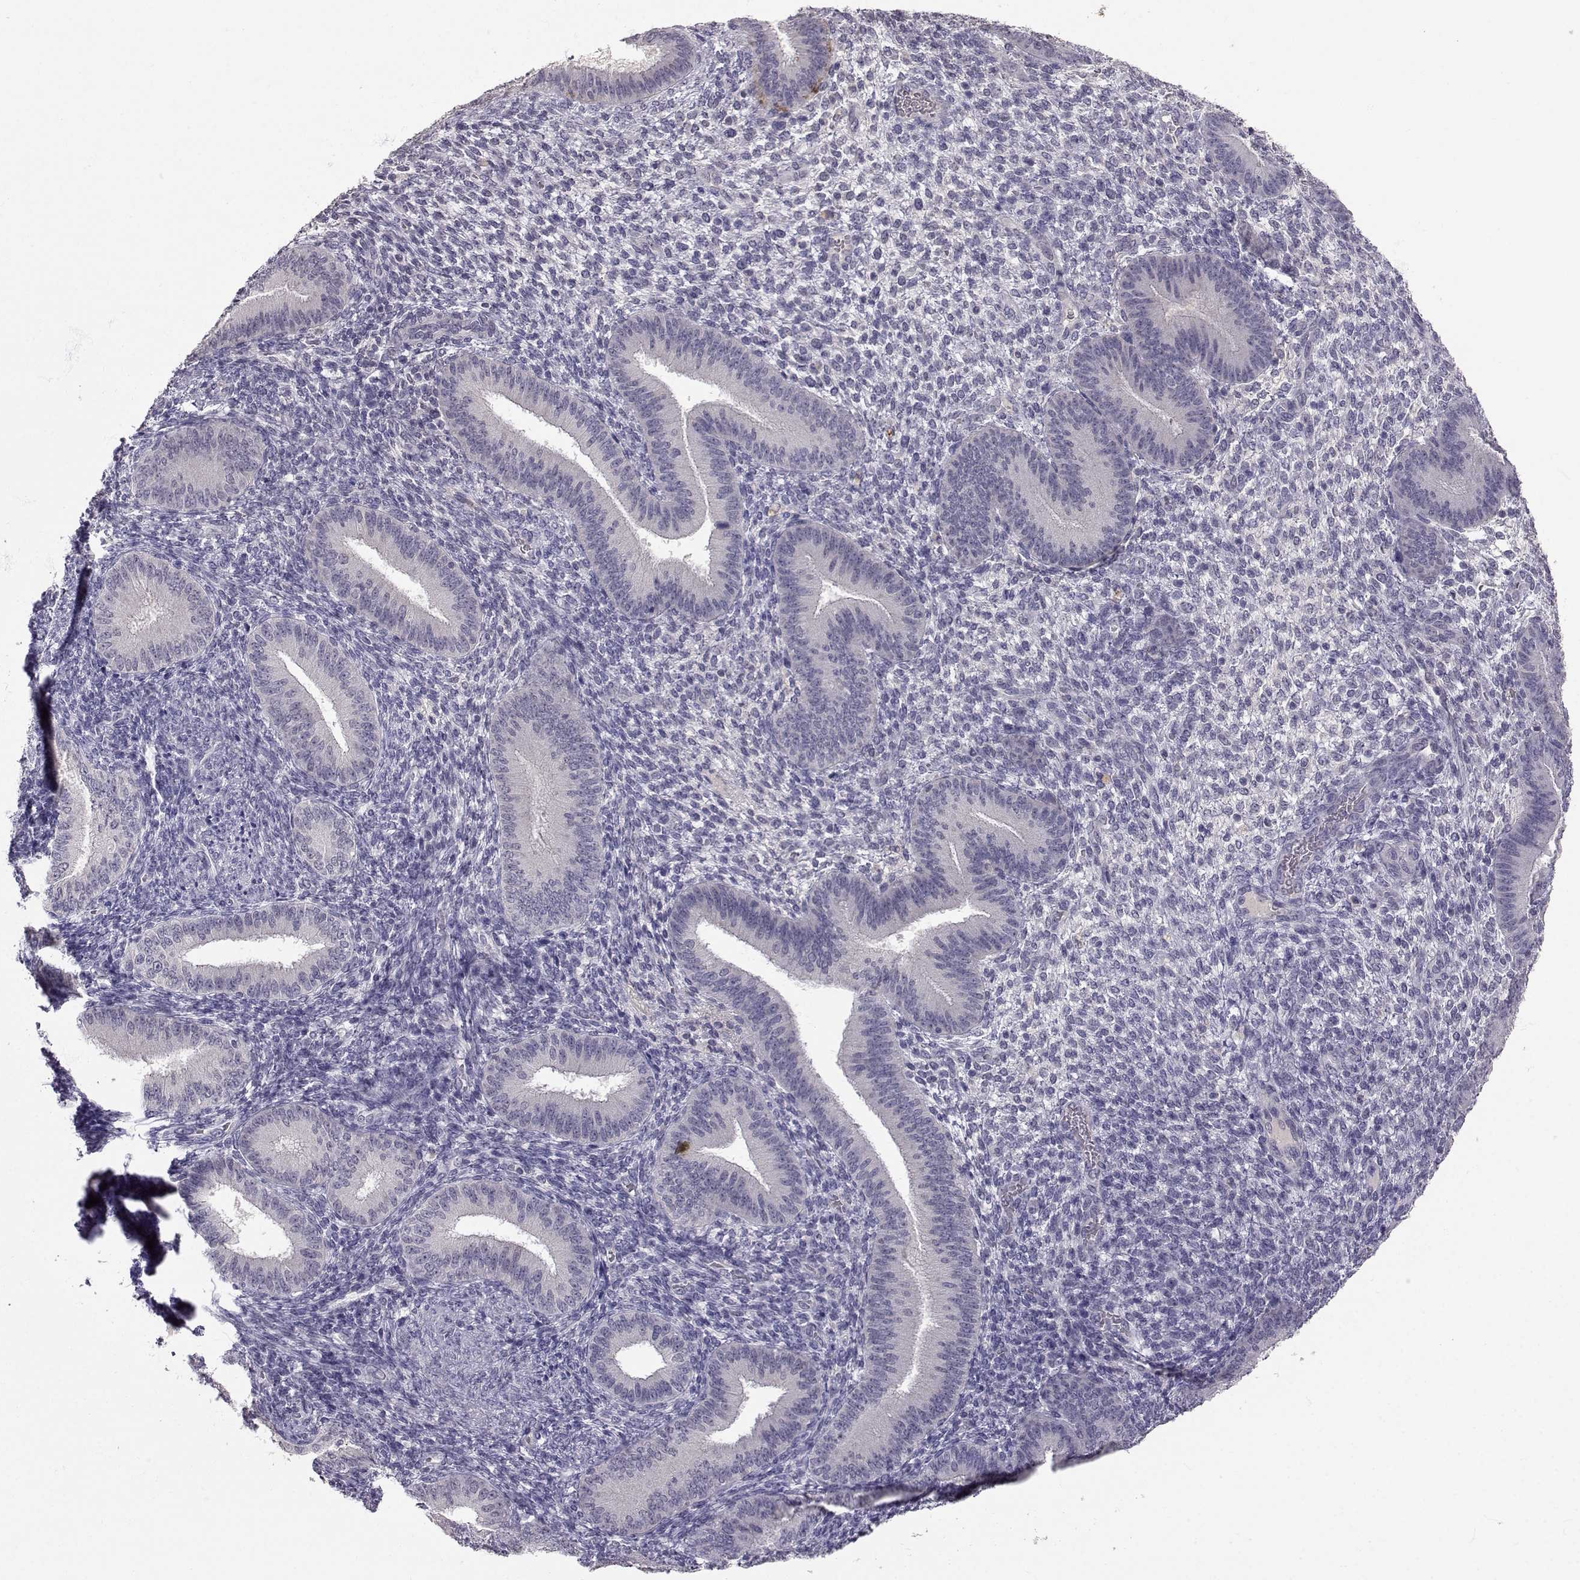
{"staining": {"intensity": "negative", "quantity": "none", "location": "none"}, "tissue": "endometrium", "cell_type": "Cells in endometrial stroma", "image_type": "normal", "snomed": [{"axis": "morphology", "description": "Normal tissue, NOS"}, {"axis": "topography", "description": "Endometrium"}], "caption": "A micrograph of endometrium stained for a protein reveals no brown staining in cells in endometrial stroma. Brightfield microscopy of IHC stained with DAB (3,3'-diaminobenzidine) (brown) and hematoxylin (blue), captured at high magnification.", "gene": "SLC6A3", "patient": {"sex": "female", "age": 39}}